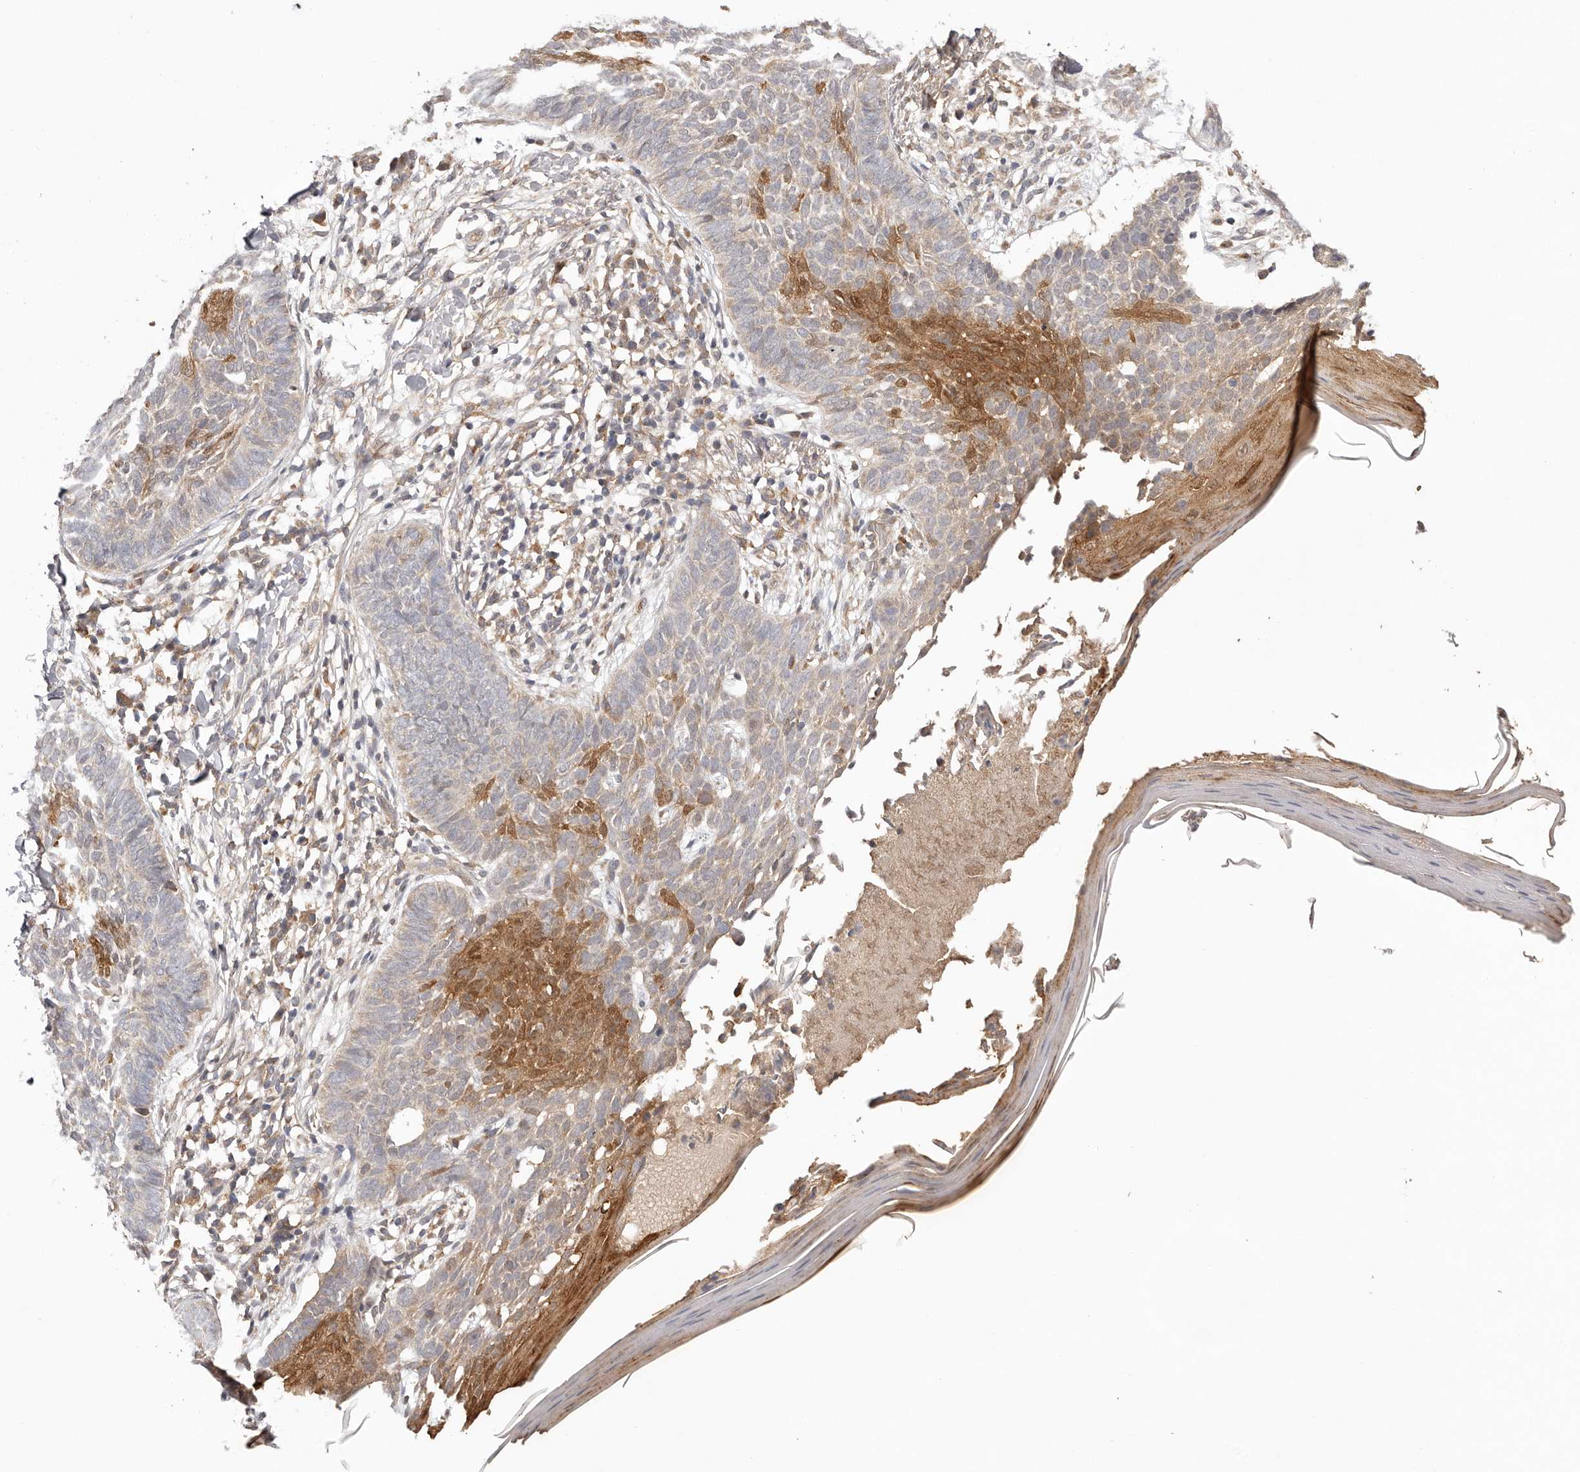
{"staining": {"intensity": "moderate", "quantity": "<25%", "location": "cytoplasmic/membranous"}, "tissue": "skin cancer", "cell_type": "Tumor cells", "image_type": "cancer", "snomed": [{"axis": "morphology", "description": "Normal tissue, NOS"}, {"axis": "morphology", "description": "Basal cell carcinoma"}, {"axis": "topography", "description": "Skin"}], "caption": "Moderate cytoplasmic/membranous expression is appreciated in approximately <25% of tumor cells in skin cancer.", "gene": "UBR2", "patient": {"sex": "male", "age": 50}}